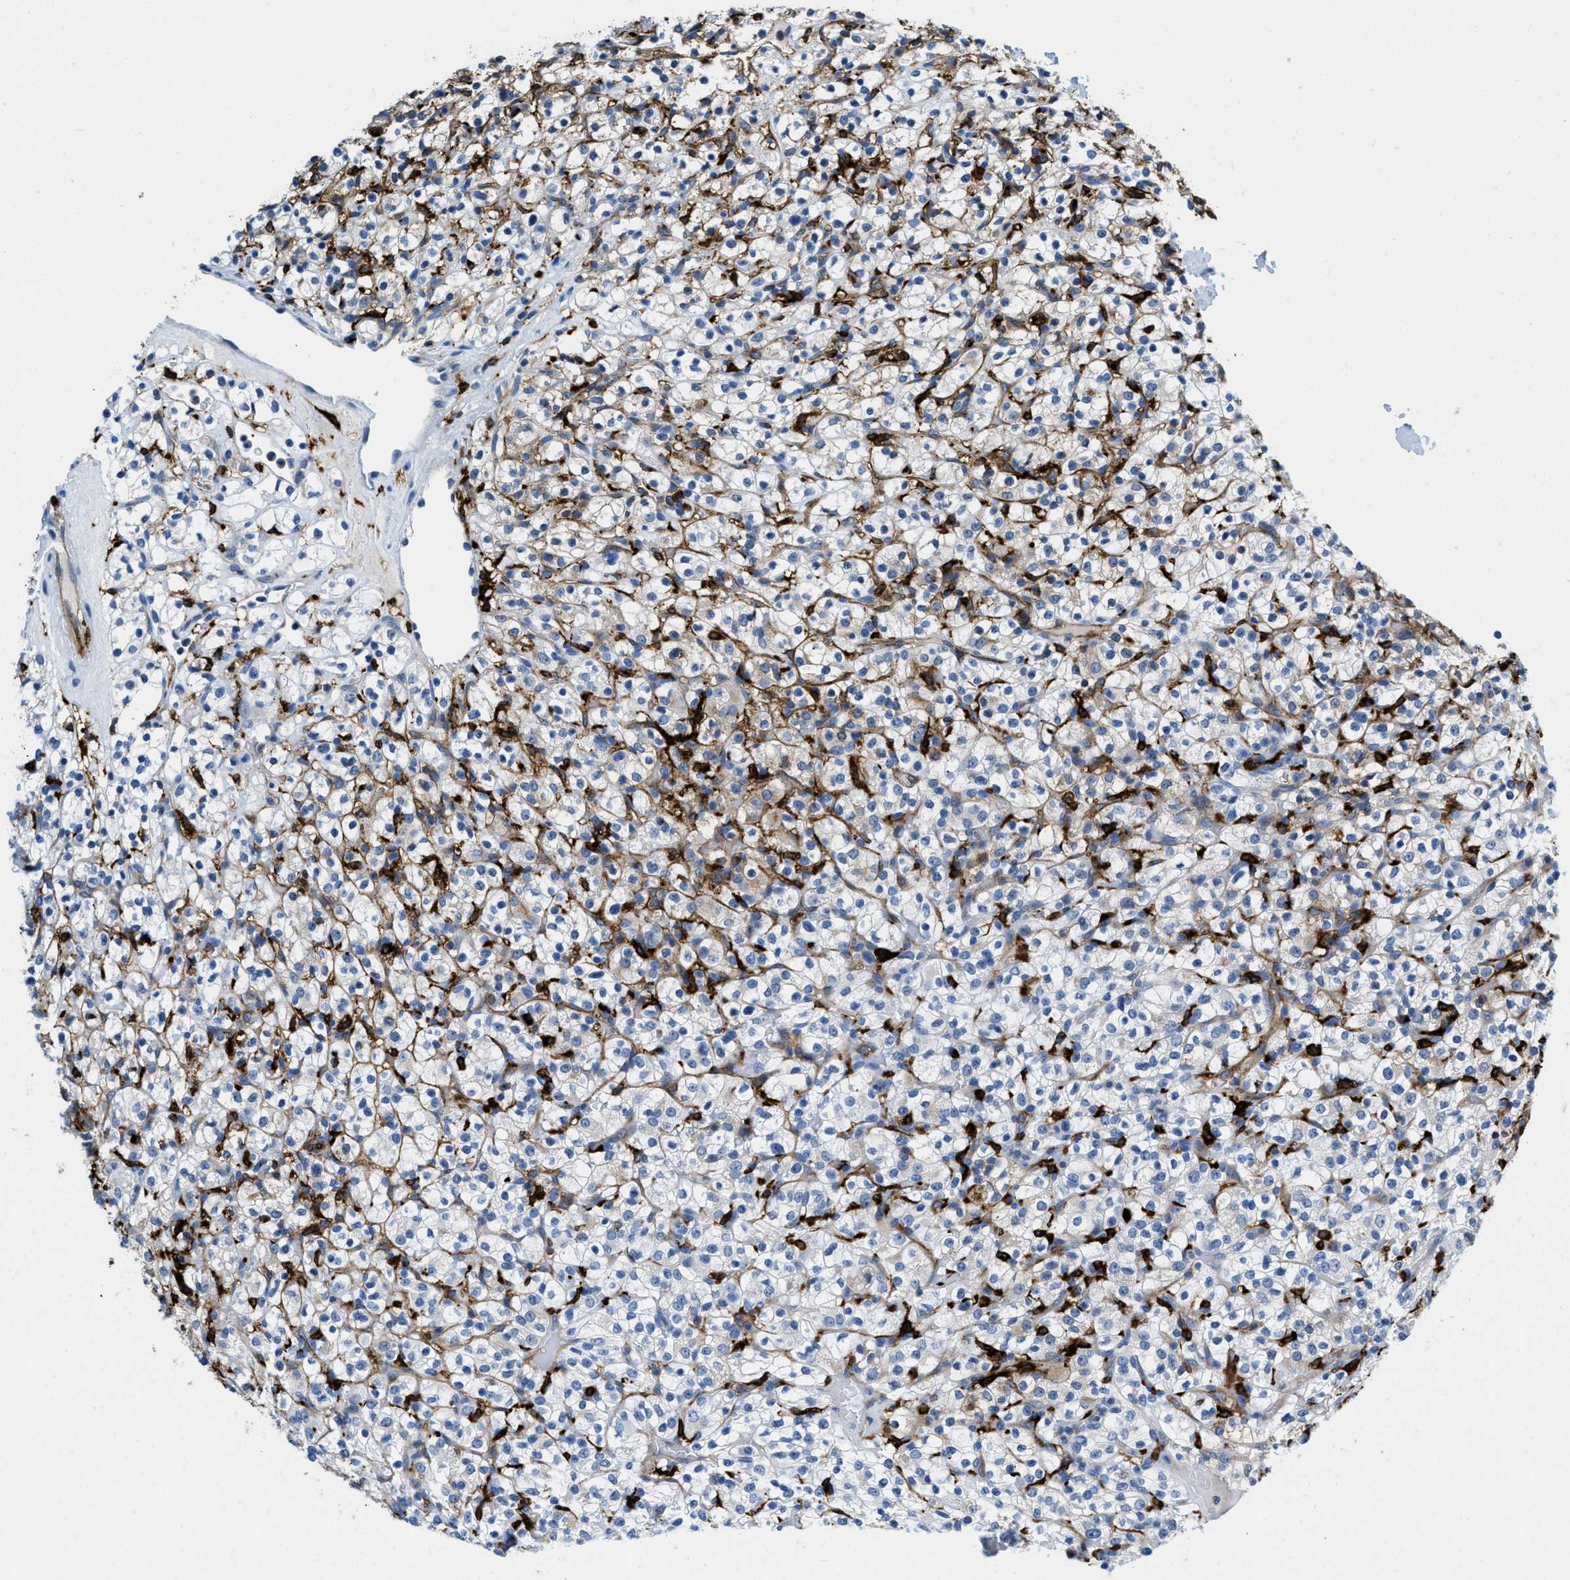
{"staining": {"intensity": "weak", "quantity": "<25%", "location": "cytoplasmic/membranous"}, "tissue": "renal cancer", "cell_type": "Tumor cells", "image_type": "cancer", "snomed": [{"axis": "morphology", "description": "Normal tissue, NOS"}, {"axis": "morphology", "description": "Adenocarcinoma, NOS"}, {"axis": "topography", "description": "Kidney"}], "caption": "Renal cancer was stained to show a protein in brown. There is no significant positivity in tumor cells.", "gene": "CD226", "patient": {"sex": "female", "age": 72}}